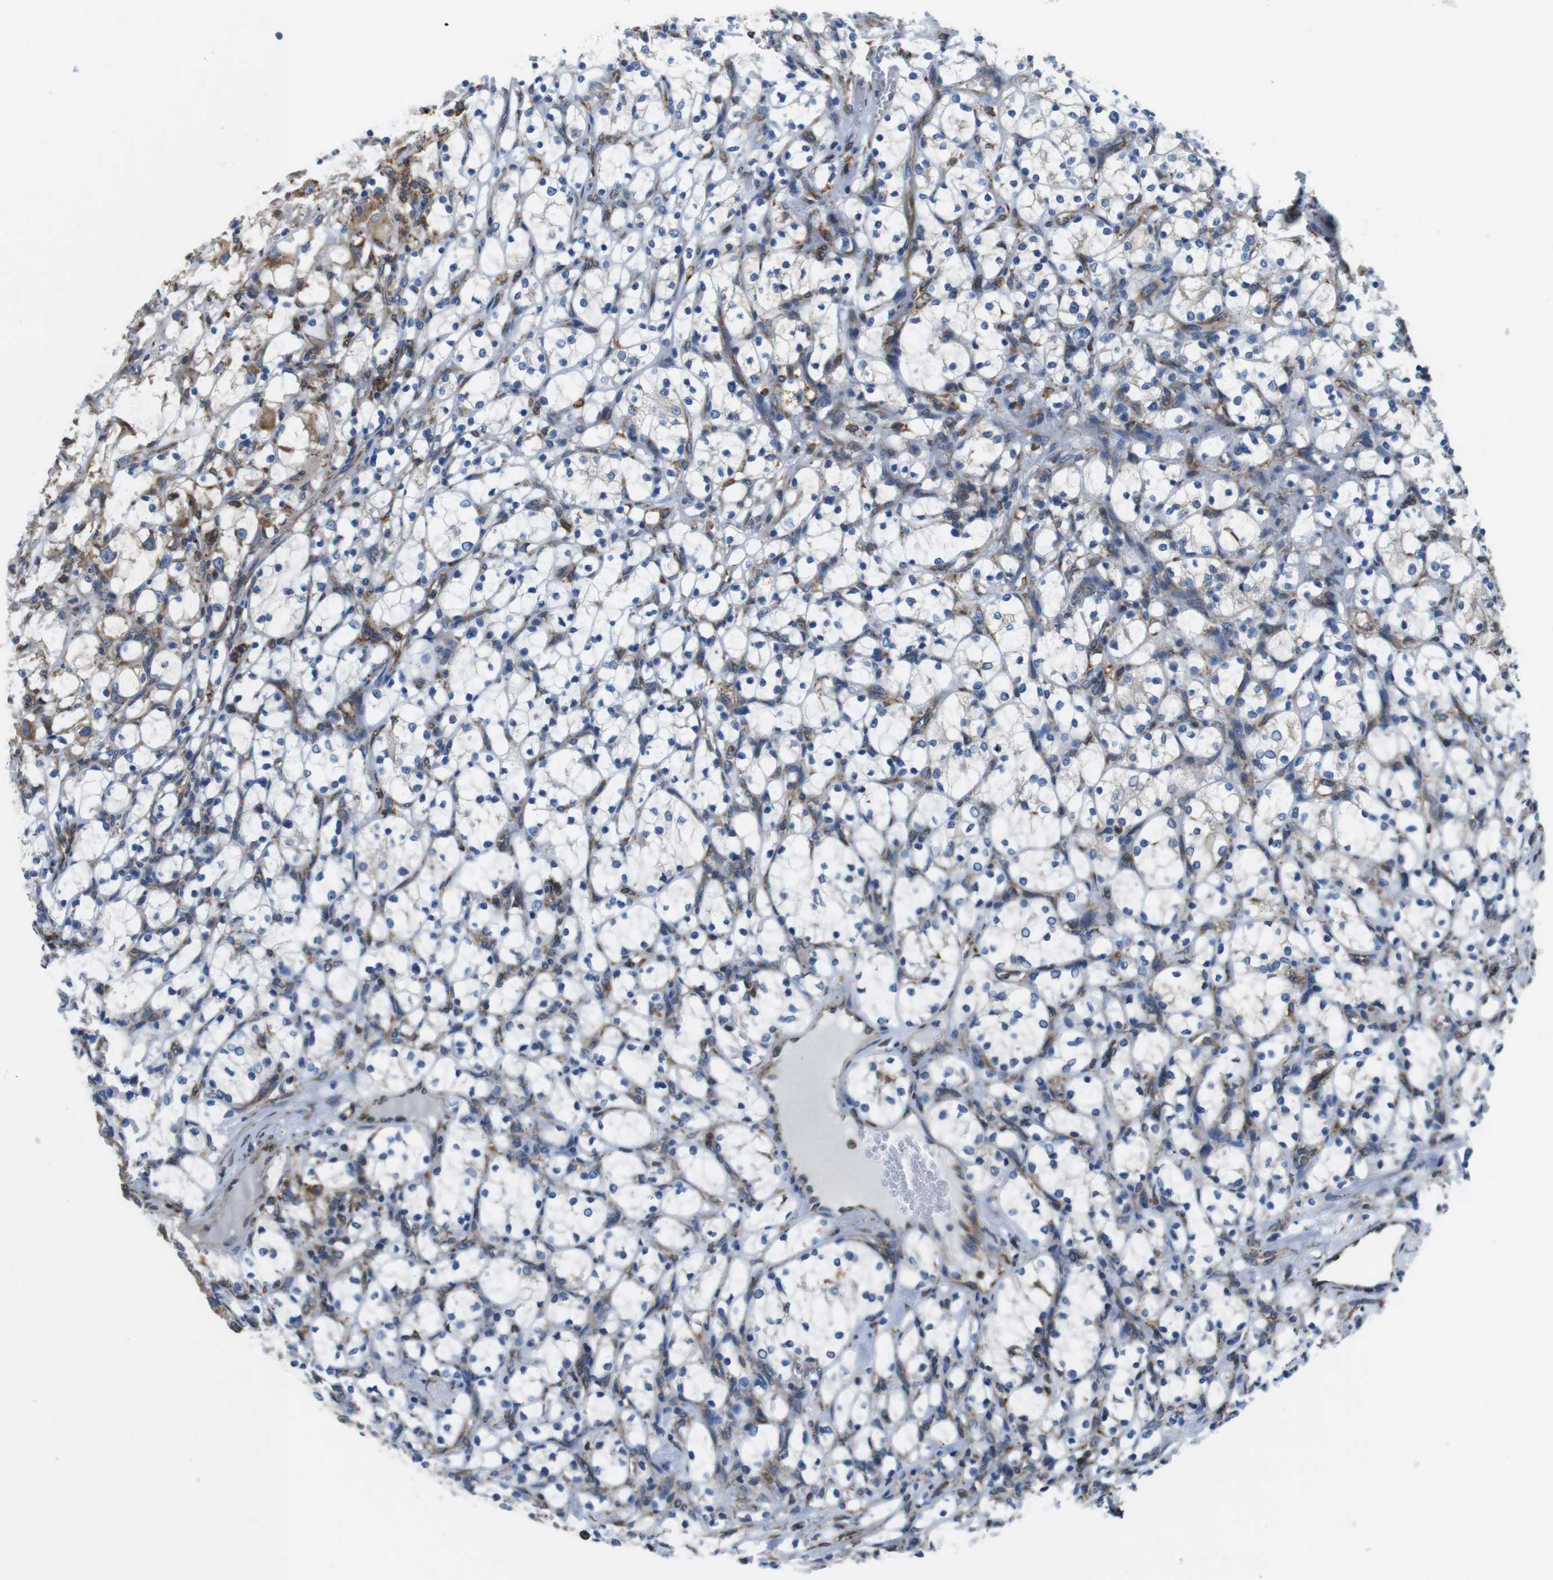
{"staining": {"intensity": "weak", "quantity": "<25%", "location": "cytoplasmic/membranous"}, "tissue": "renal cancer", "cell_type": "Tumor cells", "image_type": "cancer", "snomed": [{"axis": "morphology", "description": "Adenocarcinoma, NOS"}, {"axis": "topography", "description": "Kidney"}], "caption": "Tumor cells are negative for protein expression in human renal cancer. (Brightfield microscopy of DAB immunohistochemistry (IHC) at high magnification).", "gene": "UGGT1", "patient": {"sex": "female", "age": 69}}